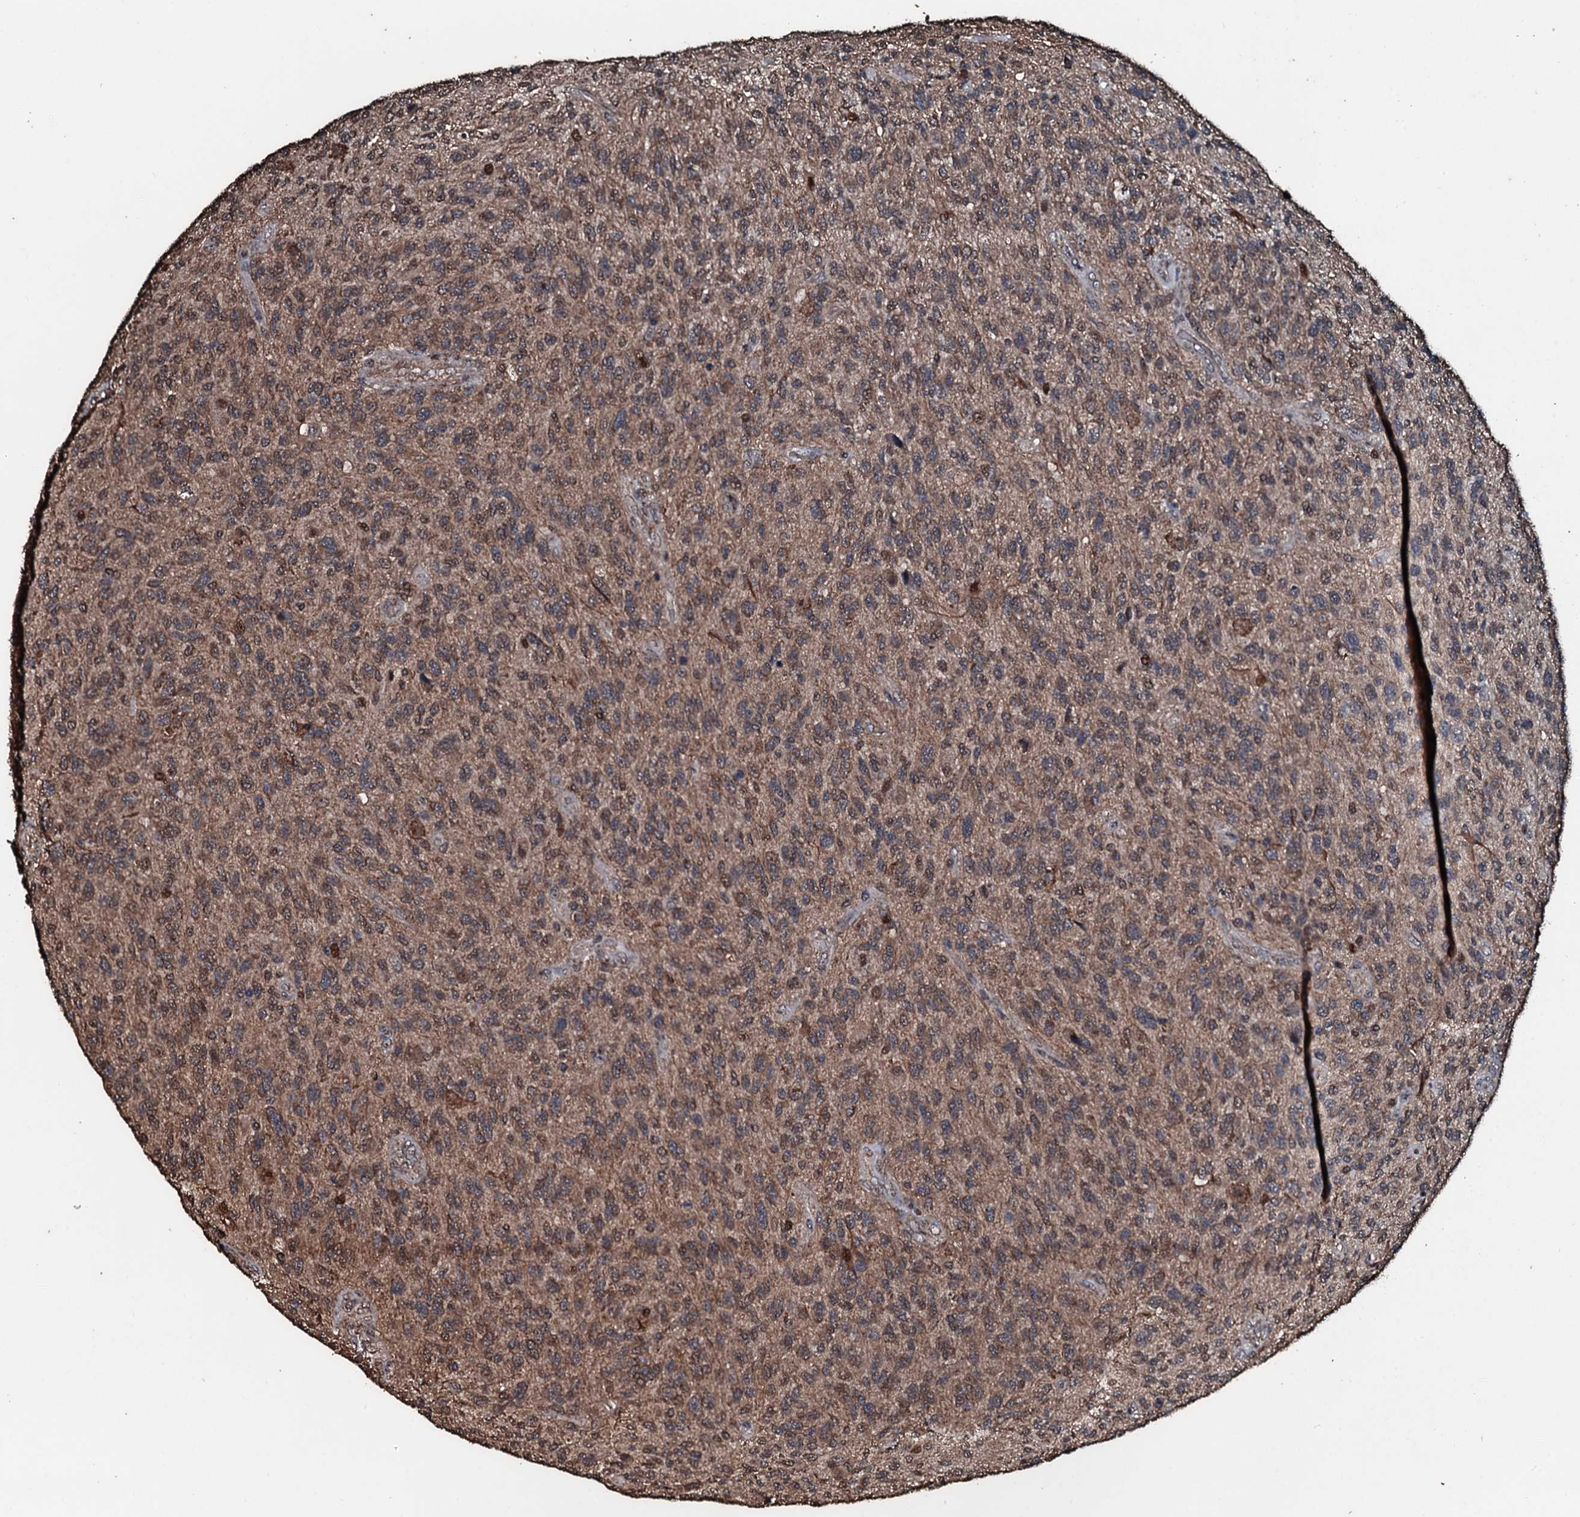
{"staining": {"intensity": "moderate", "quantity": ">75%", "location": "cytoplasmic/membranous"}, "tissue": "glioma", "cell_type": "Tumor cells", "image_type": "cancer", "snomed": [{"axis": "morphology", "description": "Glioma, malignant, High grade"}, {"axis": "topography", "description": "Brain"}], "caption": "Glioma stained for a protein (brown) displays moderate cytoplasmic/membranous positive positivity in approximately >75% of tumor cells.", "gene": "FAAP24", "patient": {"sex": "male", "age": 47}}